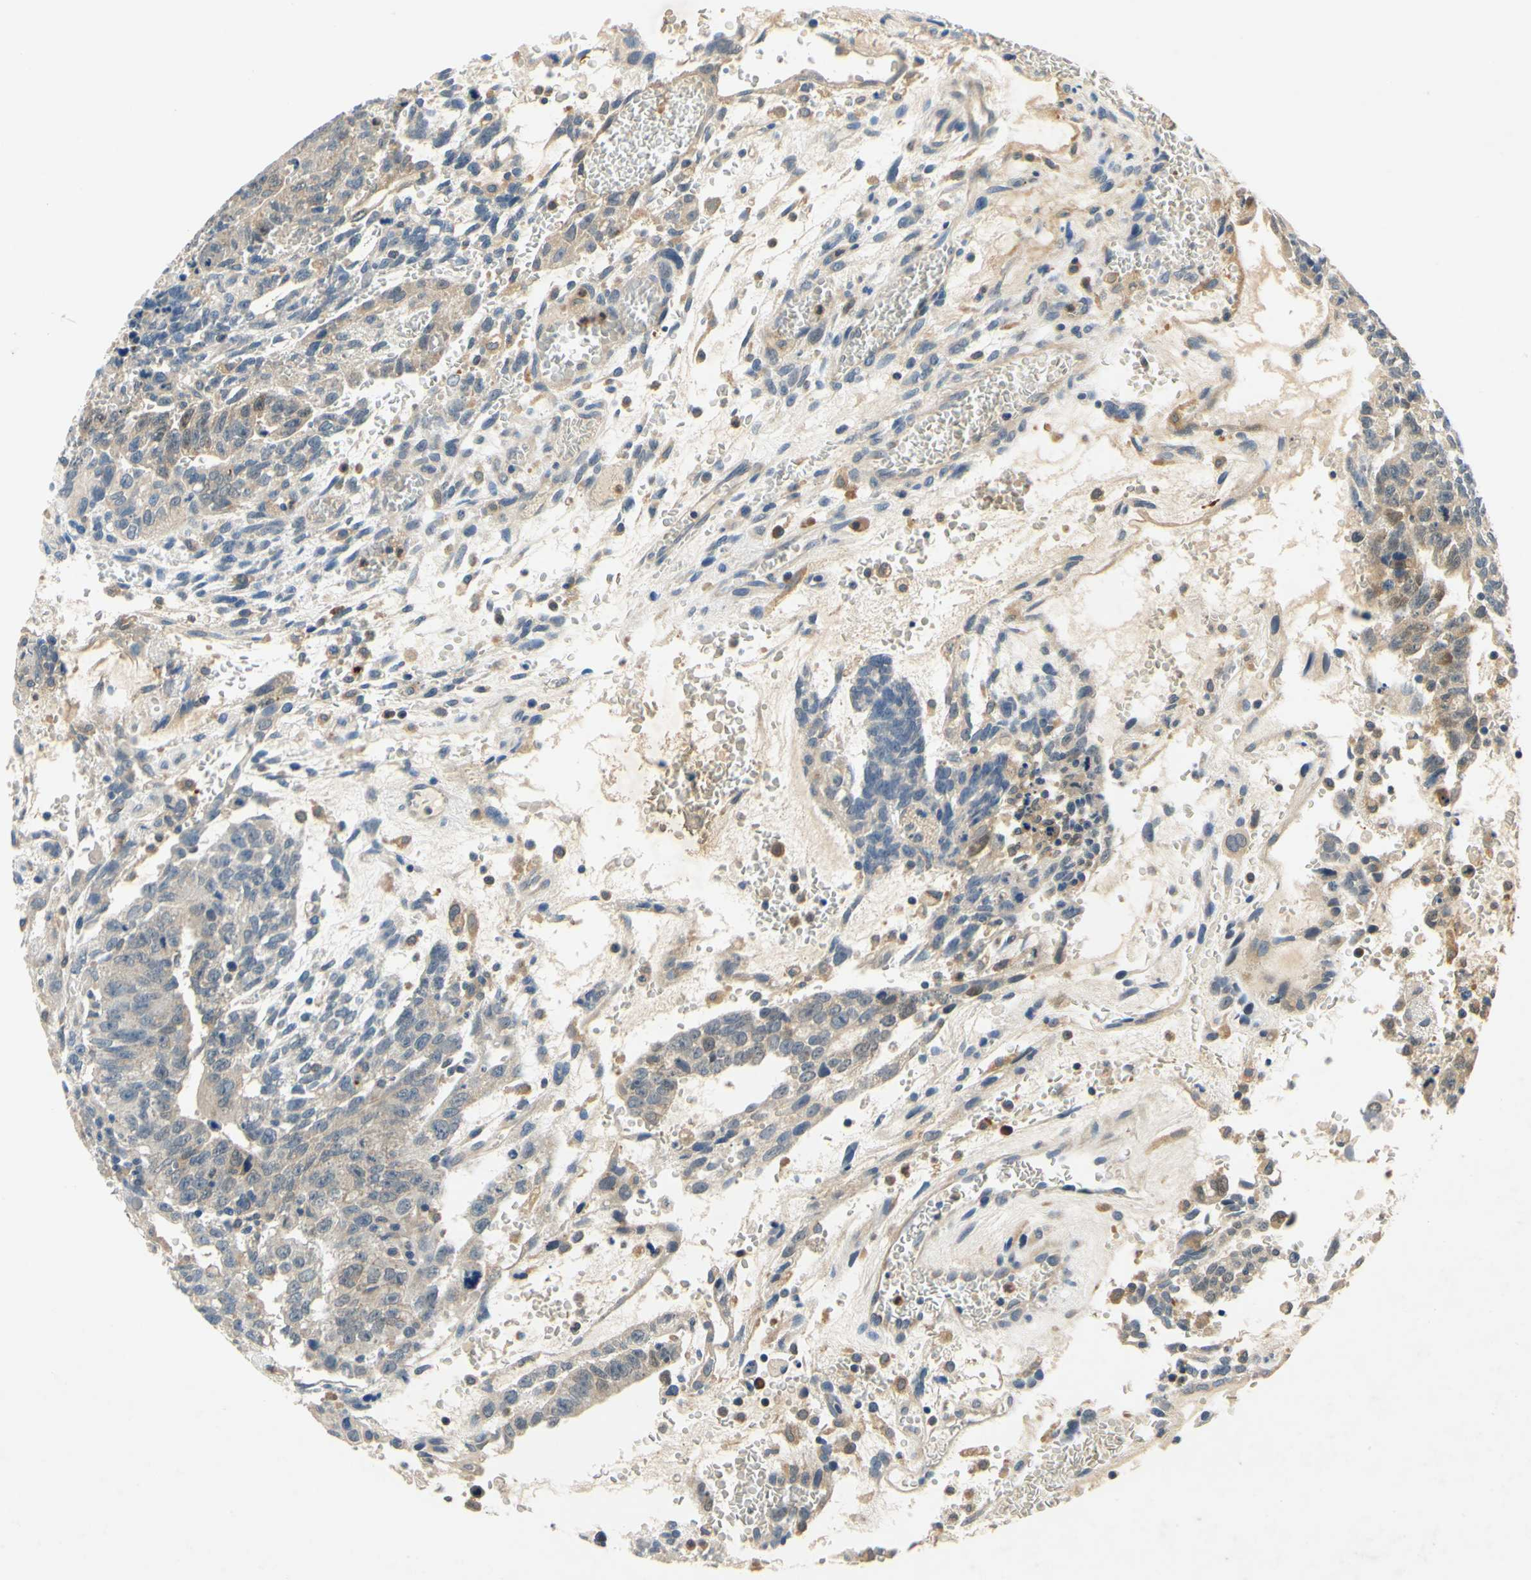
{"staining": {"intensity": "weak", "quantity": "<25%", "location": "cytoplasmic/membranous"}, "tissue": "testis cancer", "cell_type": "Tumor cells", "image_type": "cancer", "snomed": [{"axis": "morphology", "description": "Seminoma, NOS"}, {"axis": "morphology", "description": "Carcinoma, Embryonal, NOS"}, {"axis": "topography", "description": "Testis"}], "caption": "Immunohistochemical staining of testis cancer demonstrates no significant staining in tumor cells. The staining is performed using DAB brown chromogen with nuclei counter-stained in using hematoxylin.", "gene": "PLA2G4A", "patient": {"sex": "male", "age": 52}}